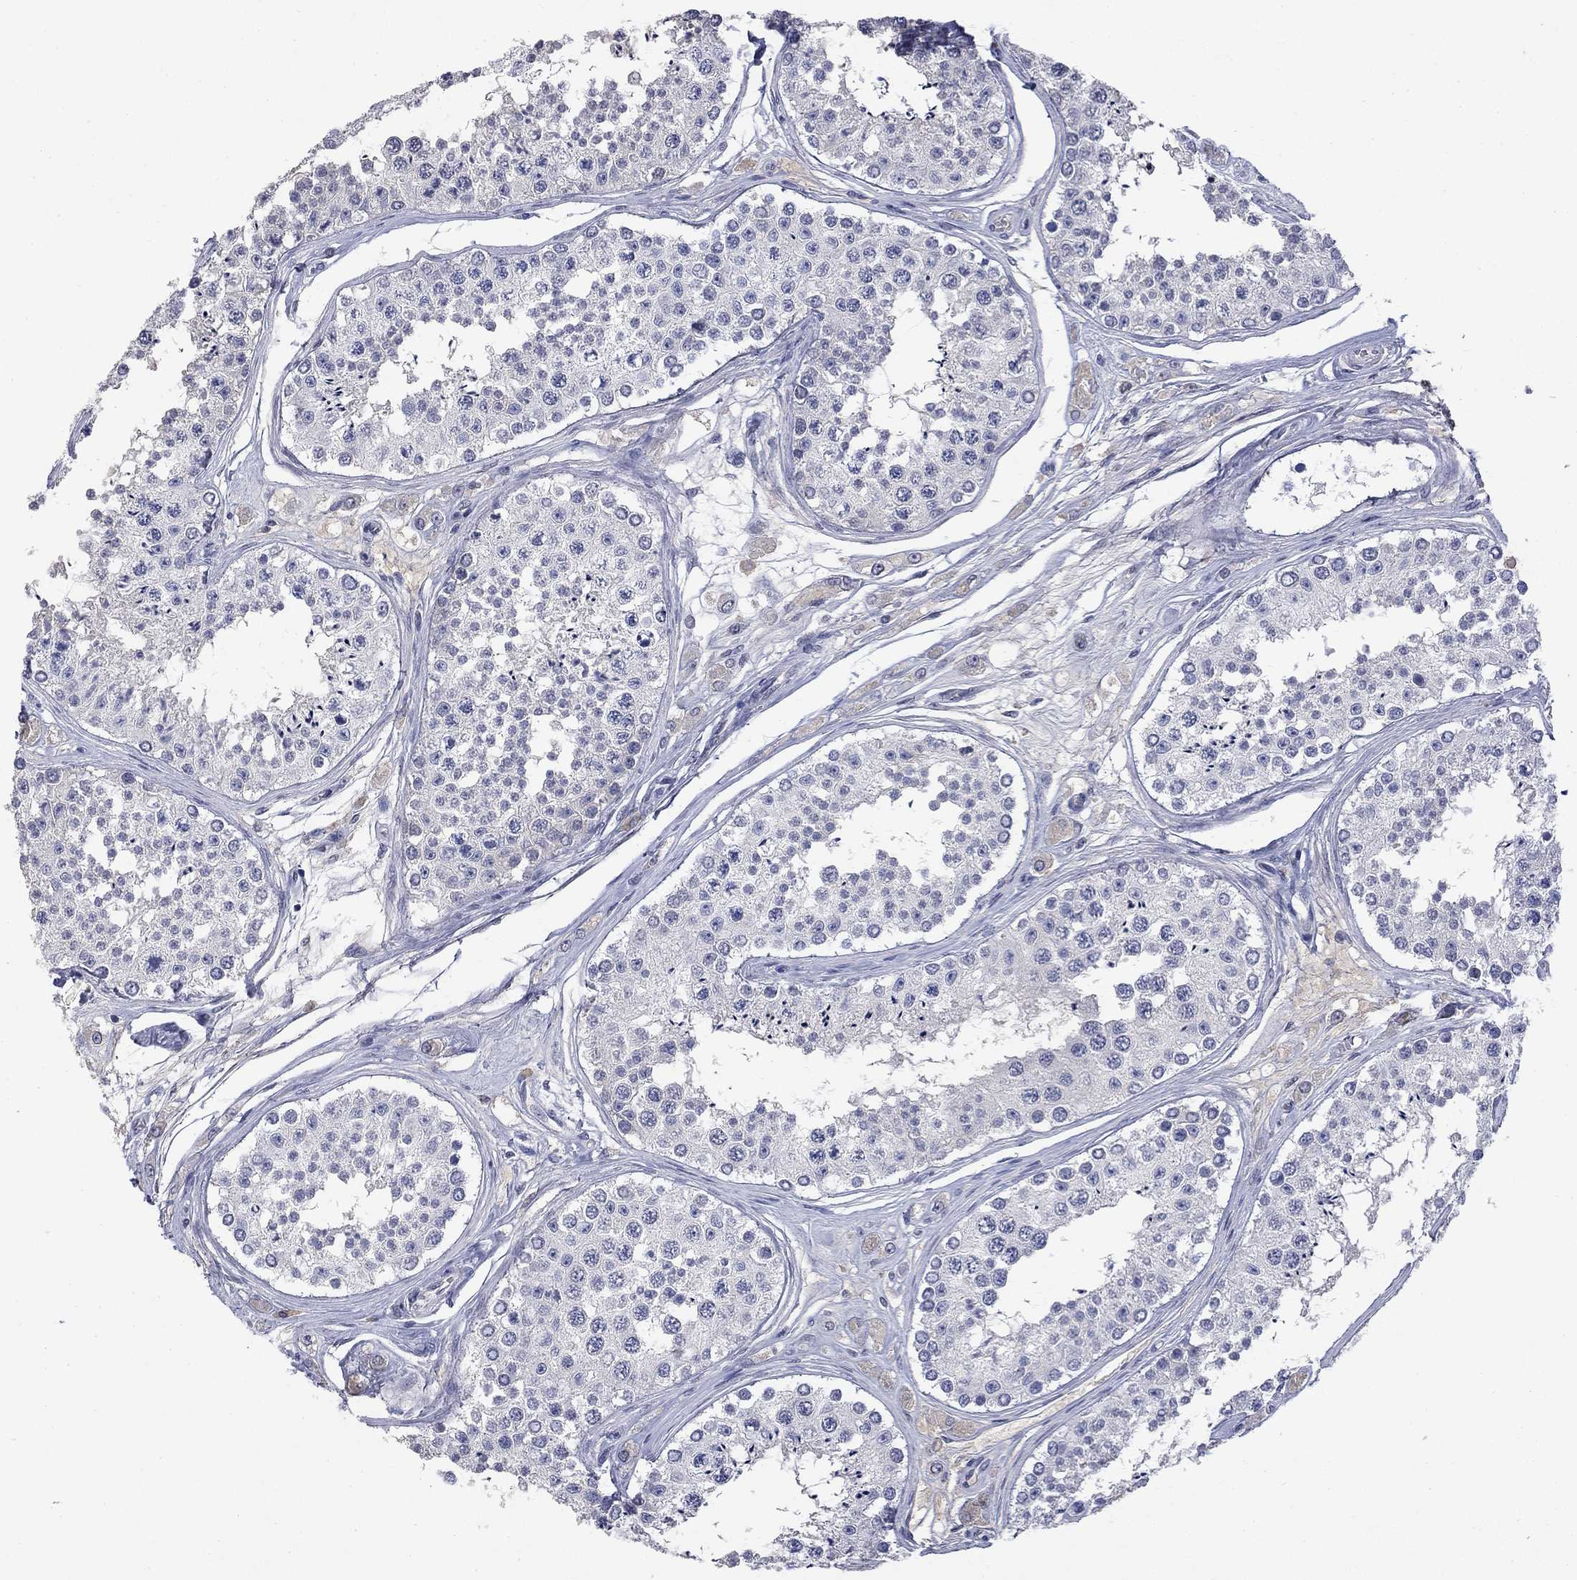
{"staining": {"intensity": "negative", "quantity": "none", "location": "none"}, "tissue": "testis", "cell_type": "Cells in seminiferous ducts", "image_type": "normal", "snomed": [{"axis": "morphology", "description": "Normal tissue, NOS"}, {"axis": "topography", "description": "Testis"}], "caption": "IHC histopathology image of benign testis stained for a protein (brown), which shows no expression in cells in seminiferous ducts. (IHC, brightfield microscopy, high magnification).", "gene": "SLC51A", "patient": {"sex": "male", "age": 25}}